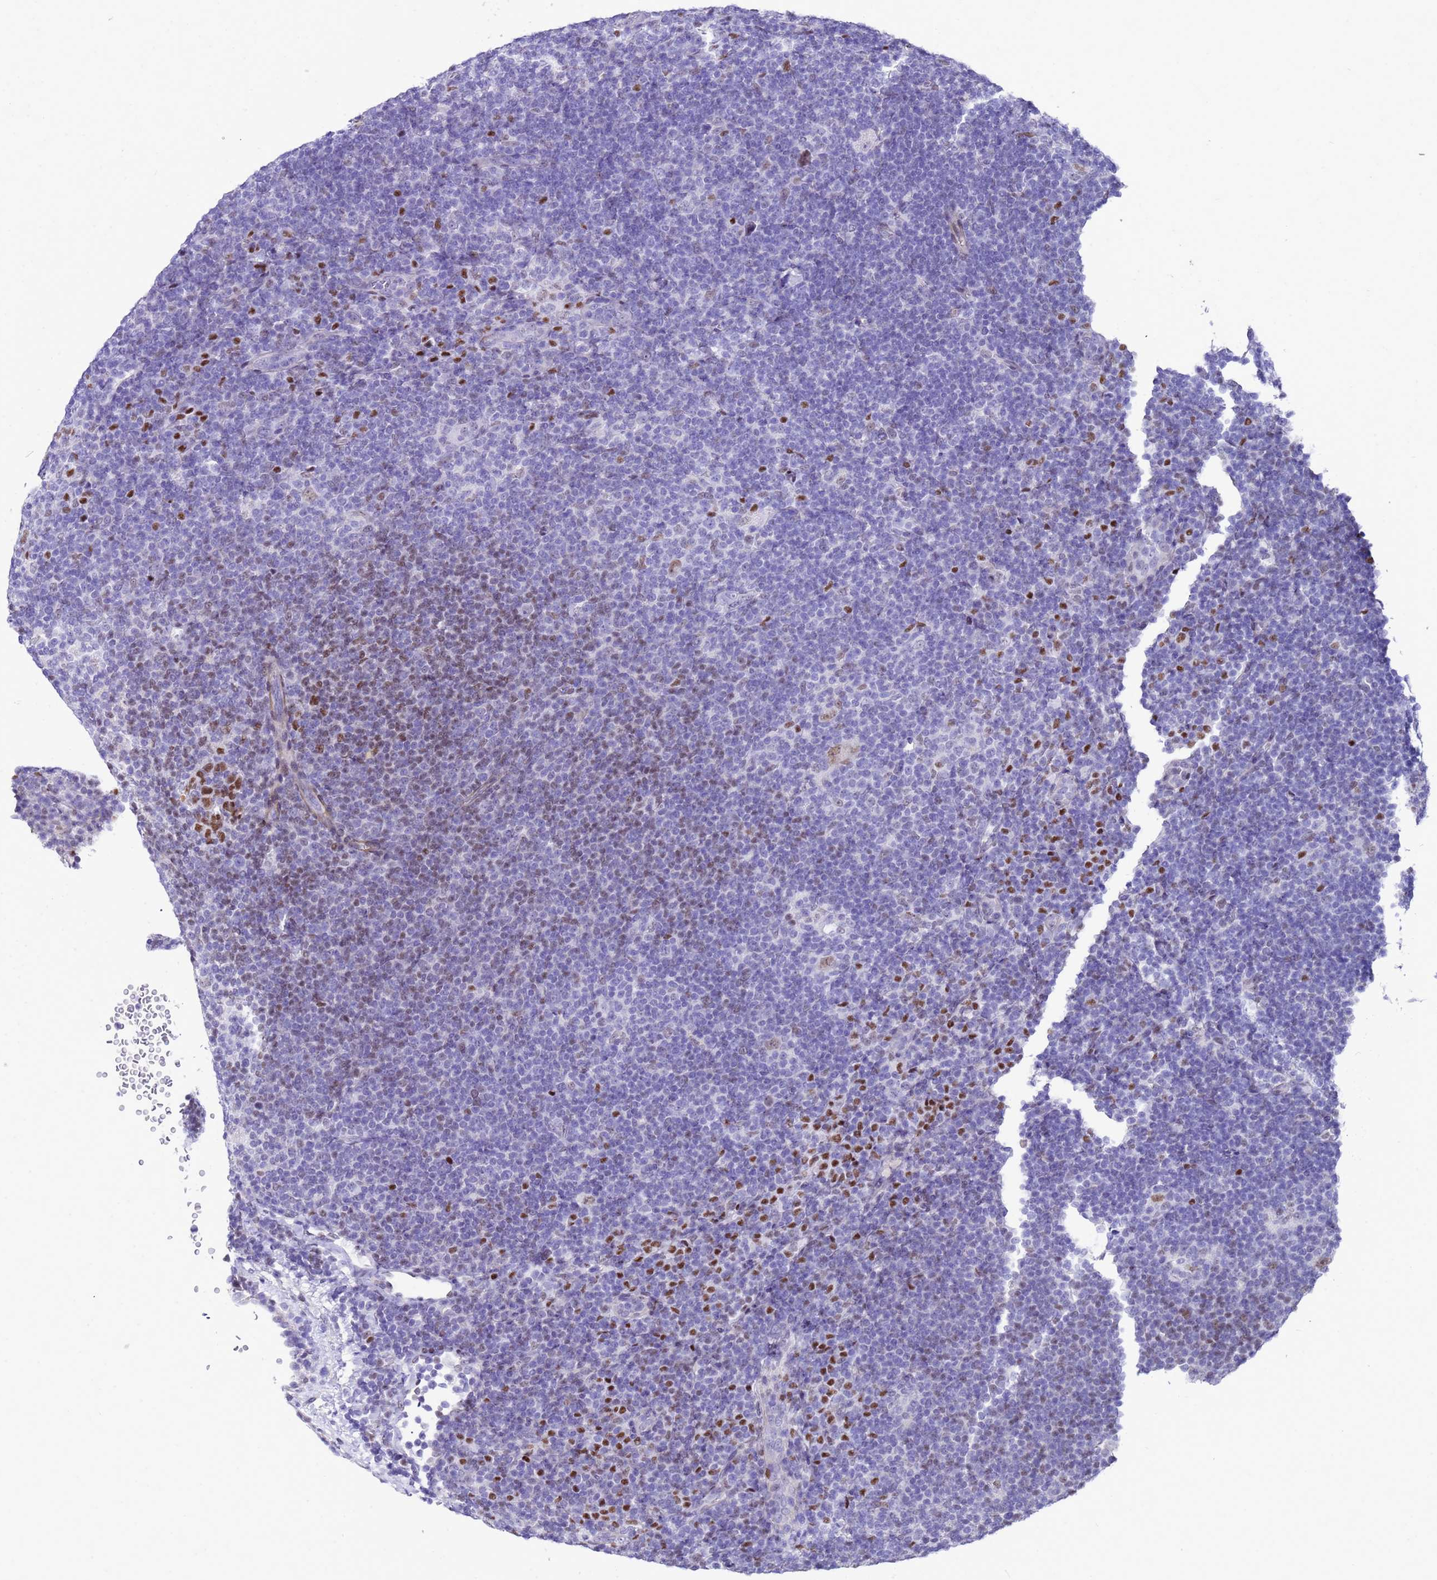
{"staining": {"intensity": "moderate", "quantity": ">75%", "location": "nuclear"}, "tissue": "lymphoma", "cell_type": "Tumor cells", "image_type": "cancer", "snomed": [{"axis": "morphology", "description": "Hodgkin's disease, NOS"}, {"axis": "topography", "description": "Lymph node"}], "caption": "Tumor cells demonstrate medium levels of moderate nuclear positivity in approximately >75% of cells in human lymphoma.", "gene": "BCL7A", "patient": {"sex": "female", "age": 57}}